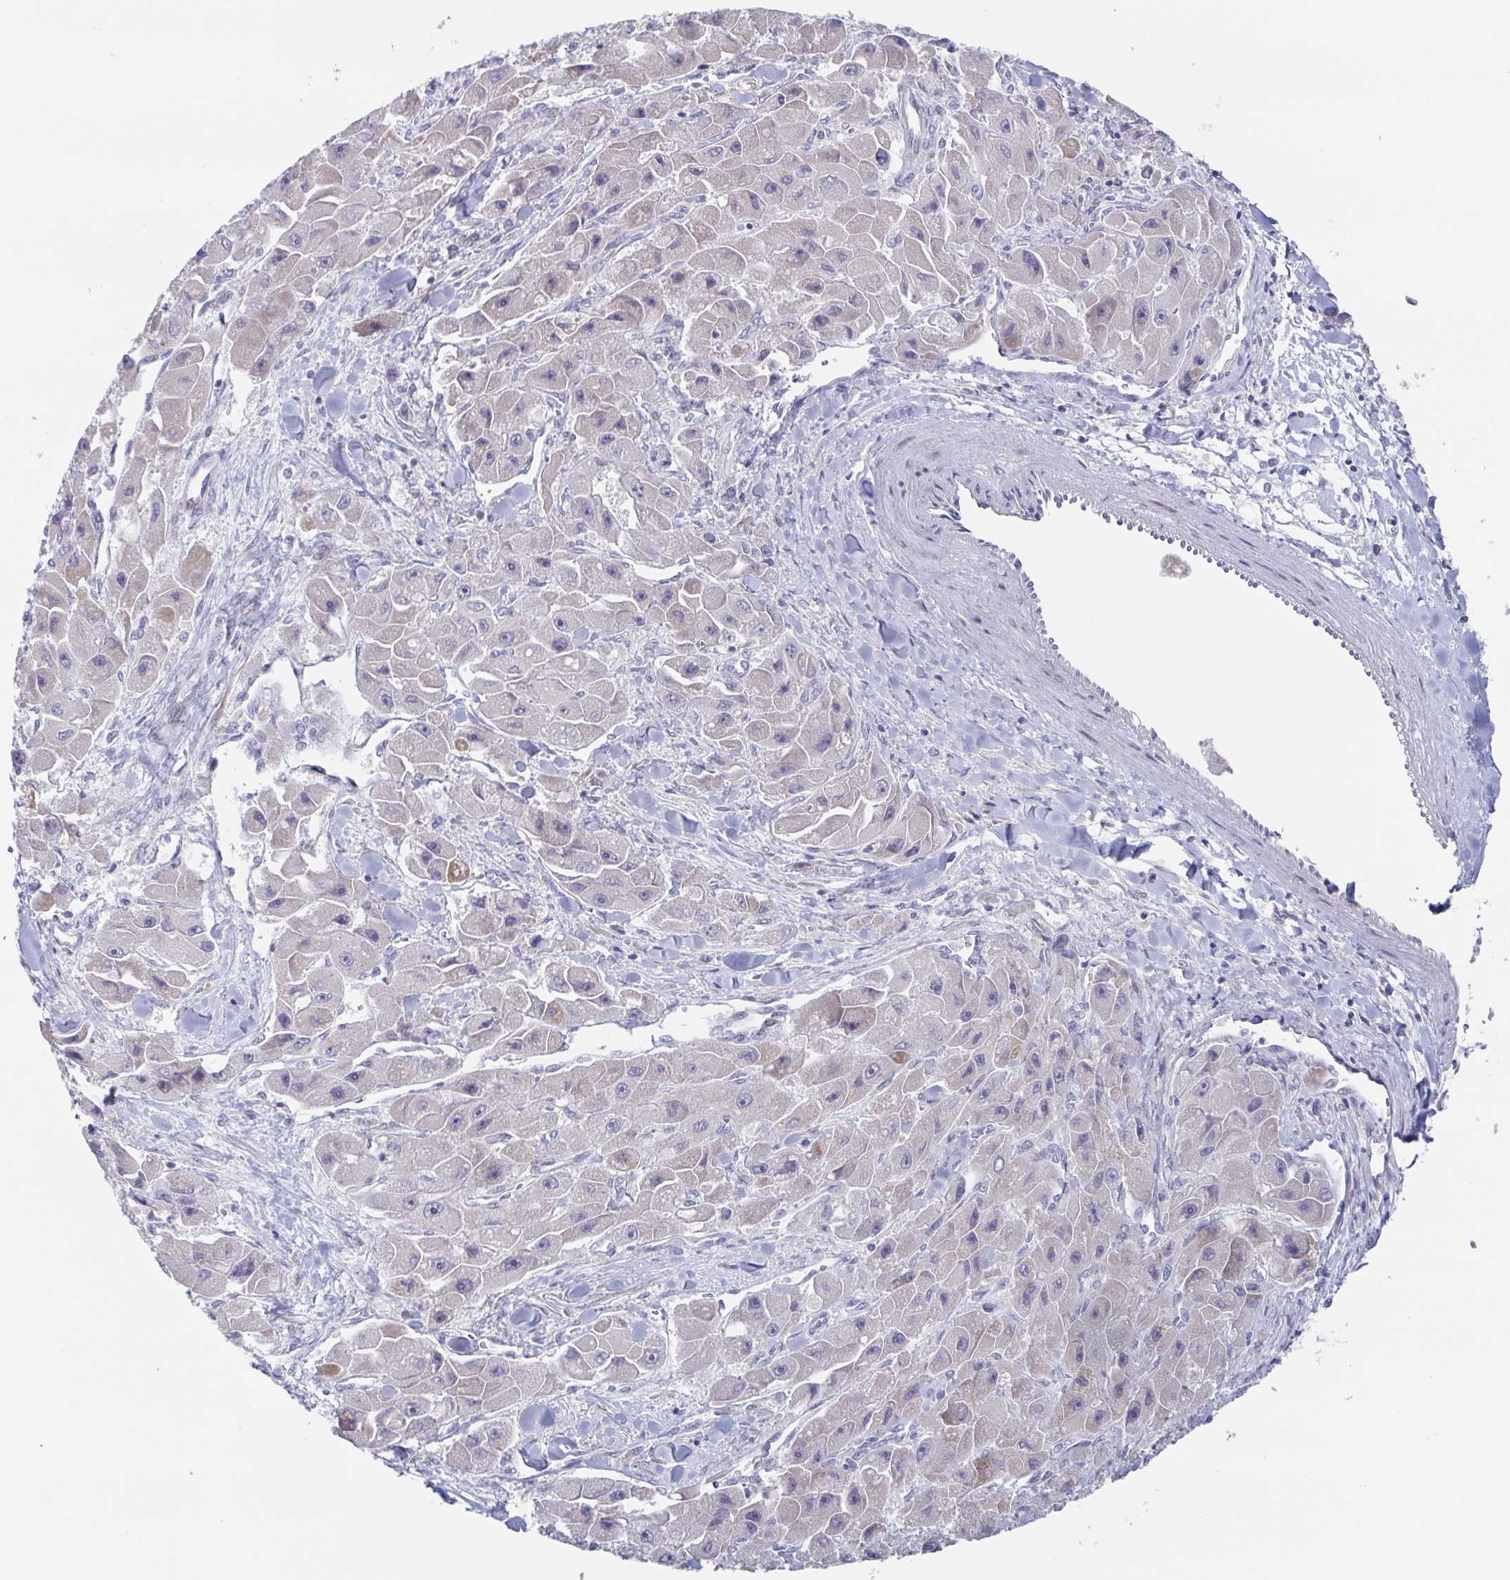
{"staining": {"intensity": "negative", "quantity": "none", "location": "none"}, "tissue": "liver cancer", "cell_type": "Tumor cells", "image_type": "cancer", "snomed": [{"axis": "morphology", "description": "Carcinoma, Hepatocellular, NOS"}, {"axis": "topography", "description": "Liver"}], "caption": "Liver hepatocellular carcinoma was stained to show a protein in brown. There is no significant staining in tumor cells.", "gene": "POU2F3", "patient": {"sex": "male", "age": 24}}